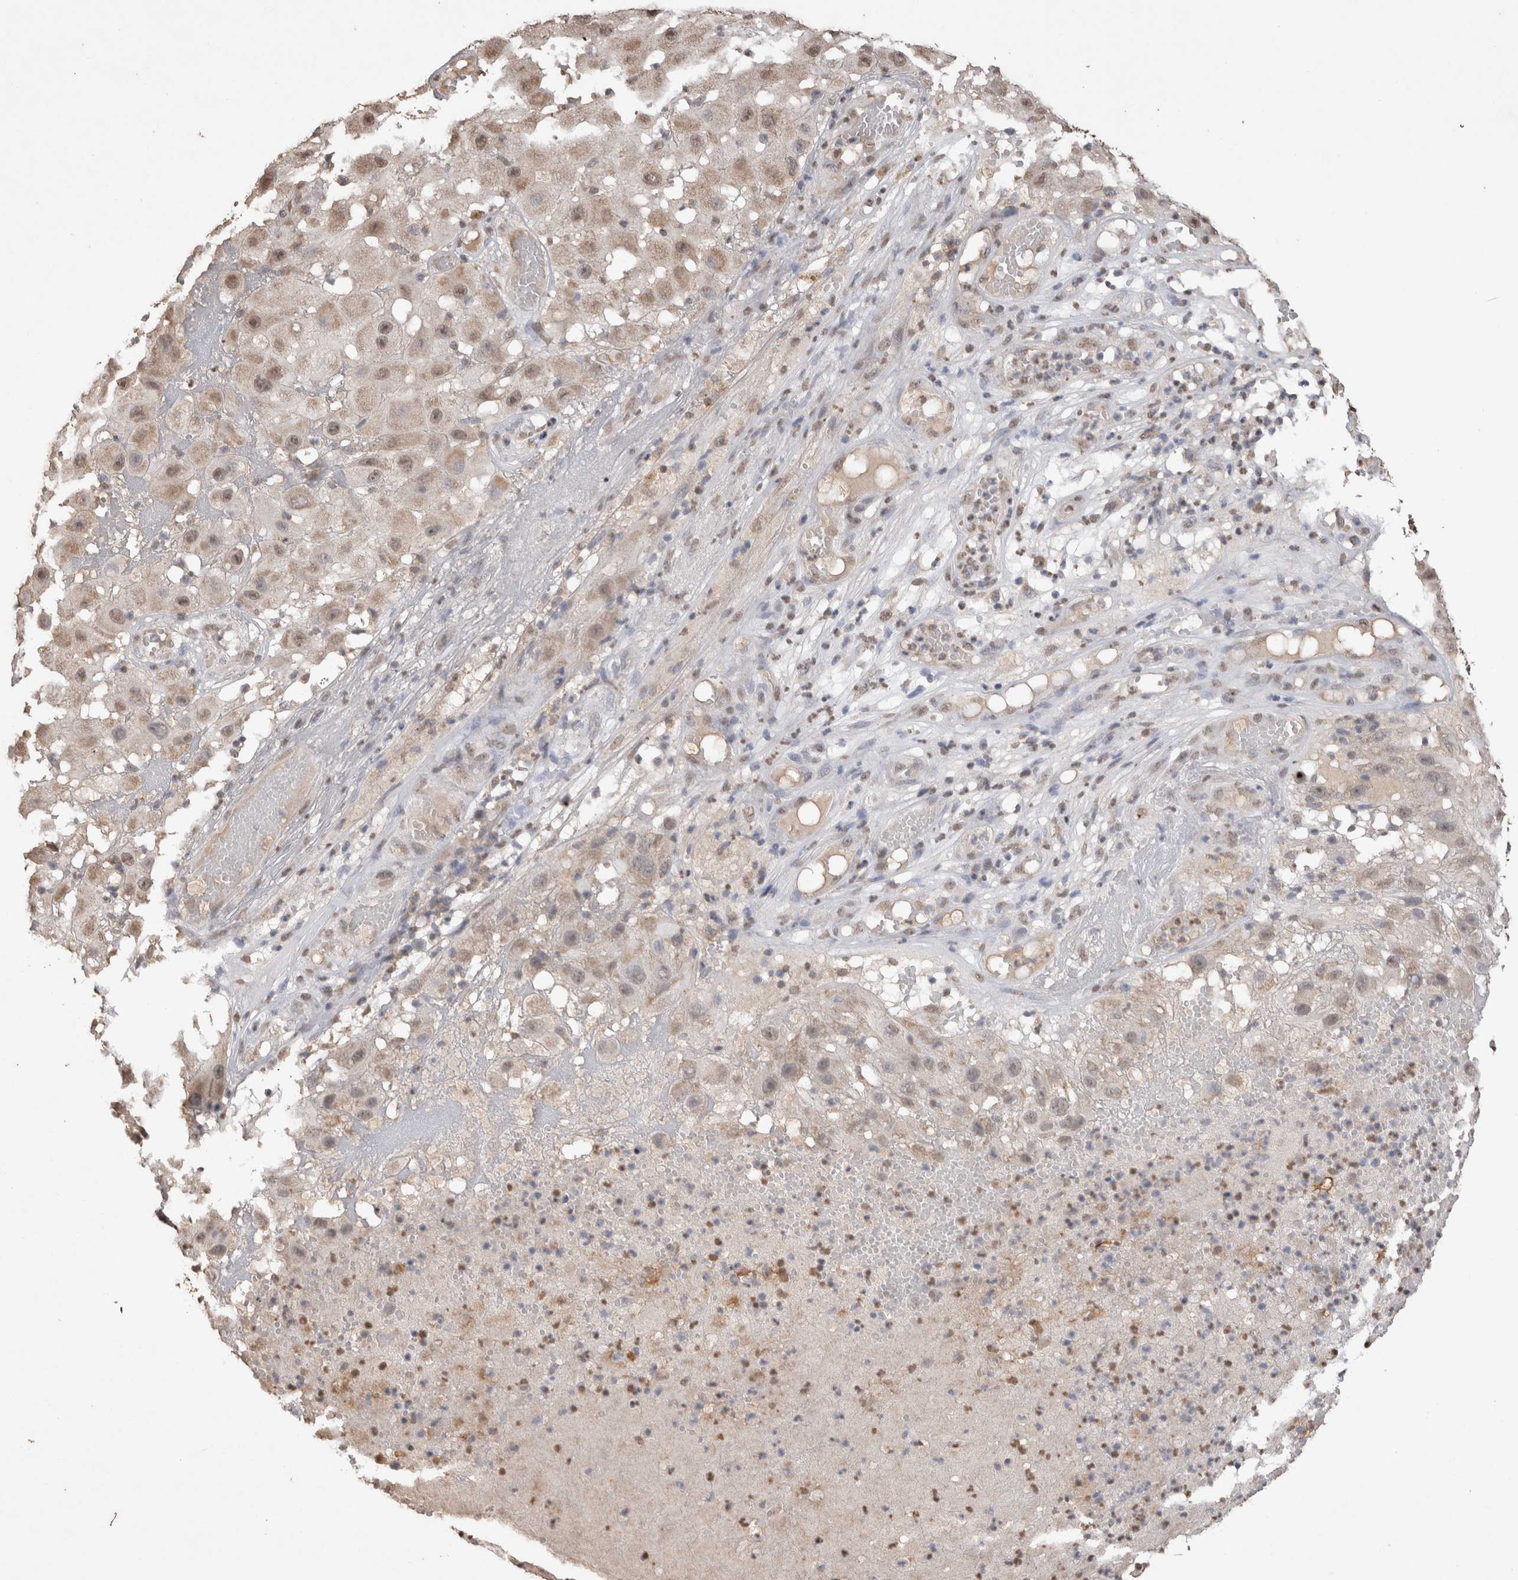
{"staining": {"intensity": "weak", "quantity": ">75%", "location": "cytoplasmic/membranous,nuclear"}, "tissue": "melanoma", "cell_type": "Tumor cells", "image_type": "cancer", "snomed": [{"axis": "morphology", "description": "Malignant melanoma, NOS"}, {"axis": "topography", "description": "Skin"}], "caption": "Immunohistochemistry (DAB) staining of malignant melanoma demonstrates weak cytoplasmic/membranous and nuclear protein staining in about >75% of tumor cells. (brown staining indicates protein expression, while blue staining denotes nuclei).", "gene": "MLX", "patient": {"sex": "female", "age": 81}}